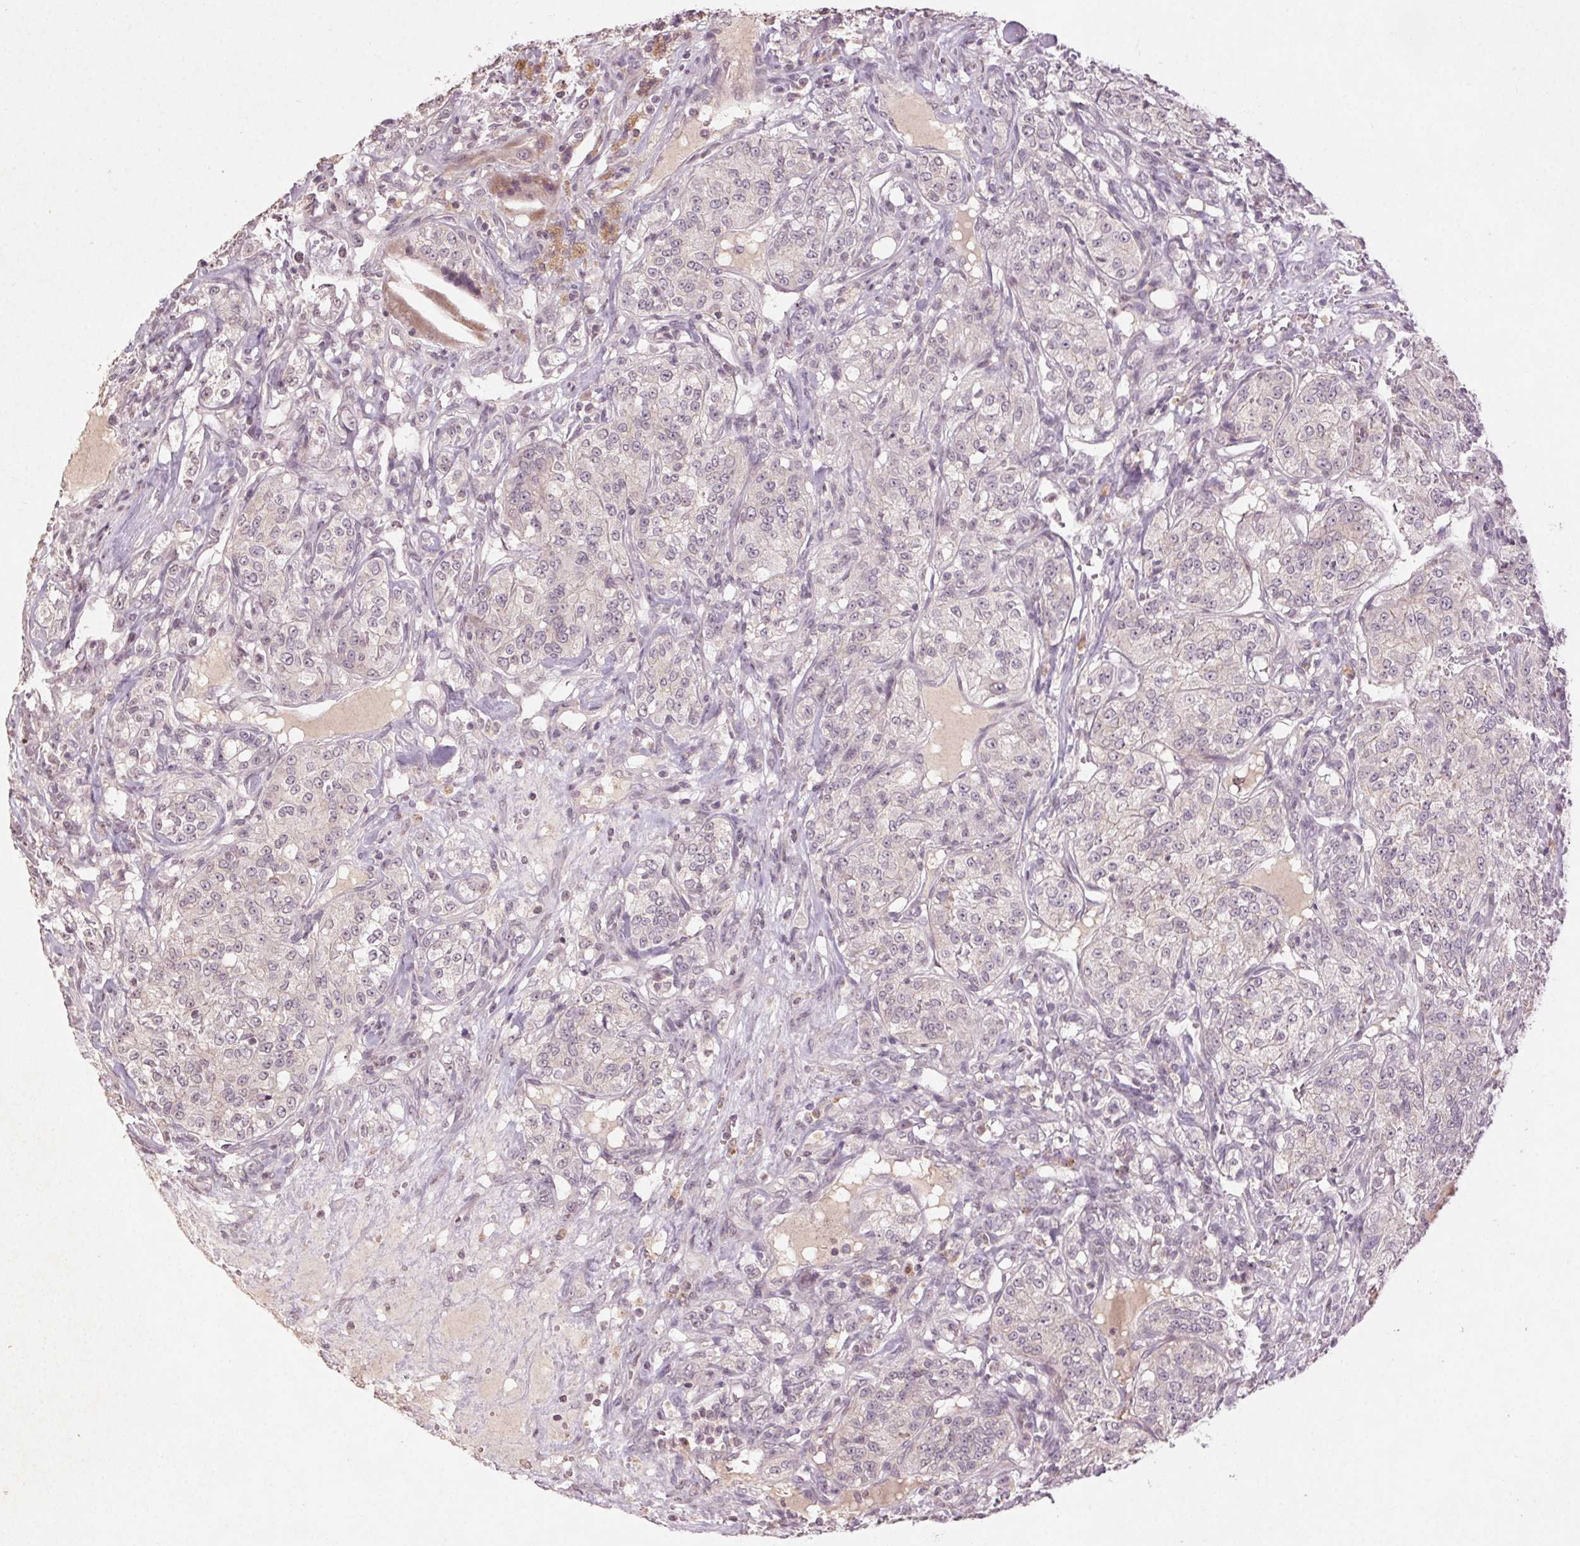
{"staining": {"intensity": "negative", "quantity": "none", "location": "none"}, "tissue": "renal cancer", "cell_type": "Tumor cells", "image_type": "cancer", "snomed": [{"axis": "morphology", "description": "Adenocarcinoma, NOS"}, {"axis": "topography", "description": "Kidney"}], "caption": "The immunohistochemistry micrograph has no significant positivity in tumor cells of renal cancer (adenocarcinoma) tissue.", "gene": "KLRC3", "patient": {"sex": "female", "age": 63}}